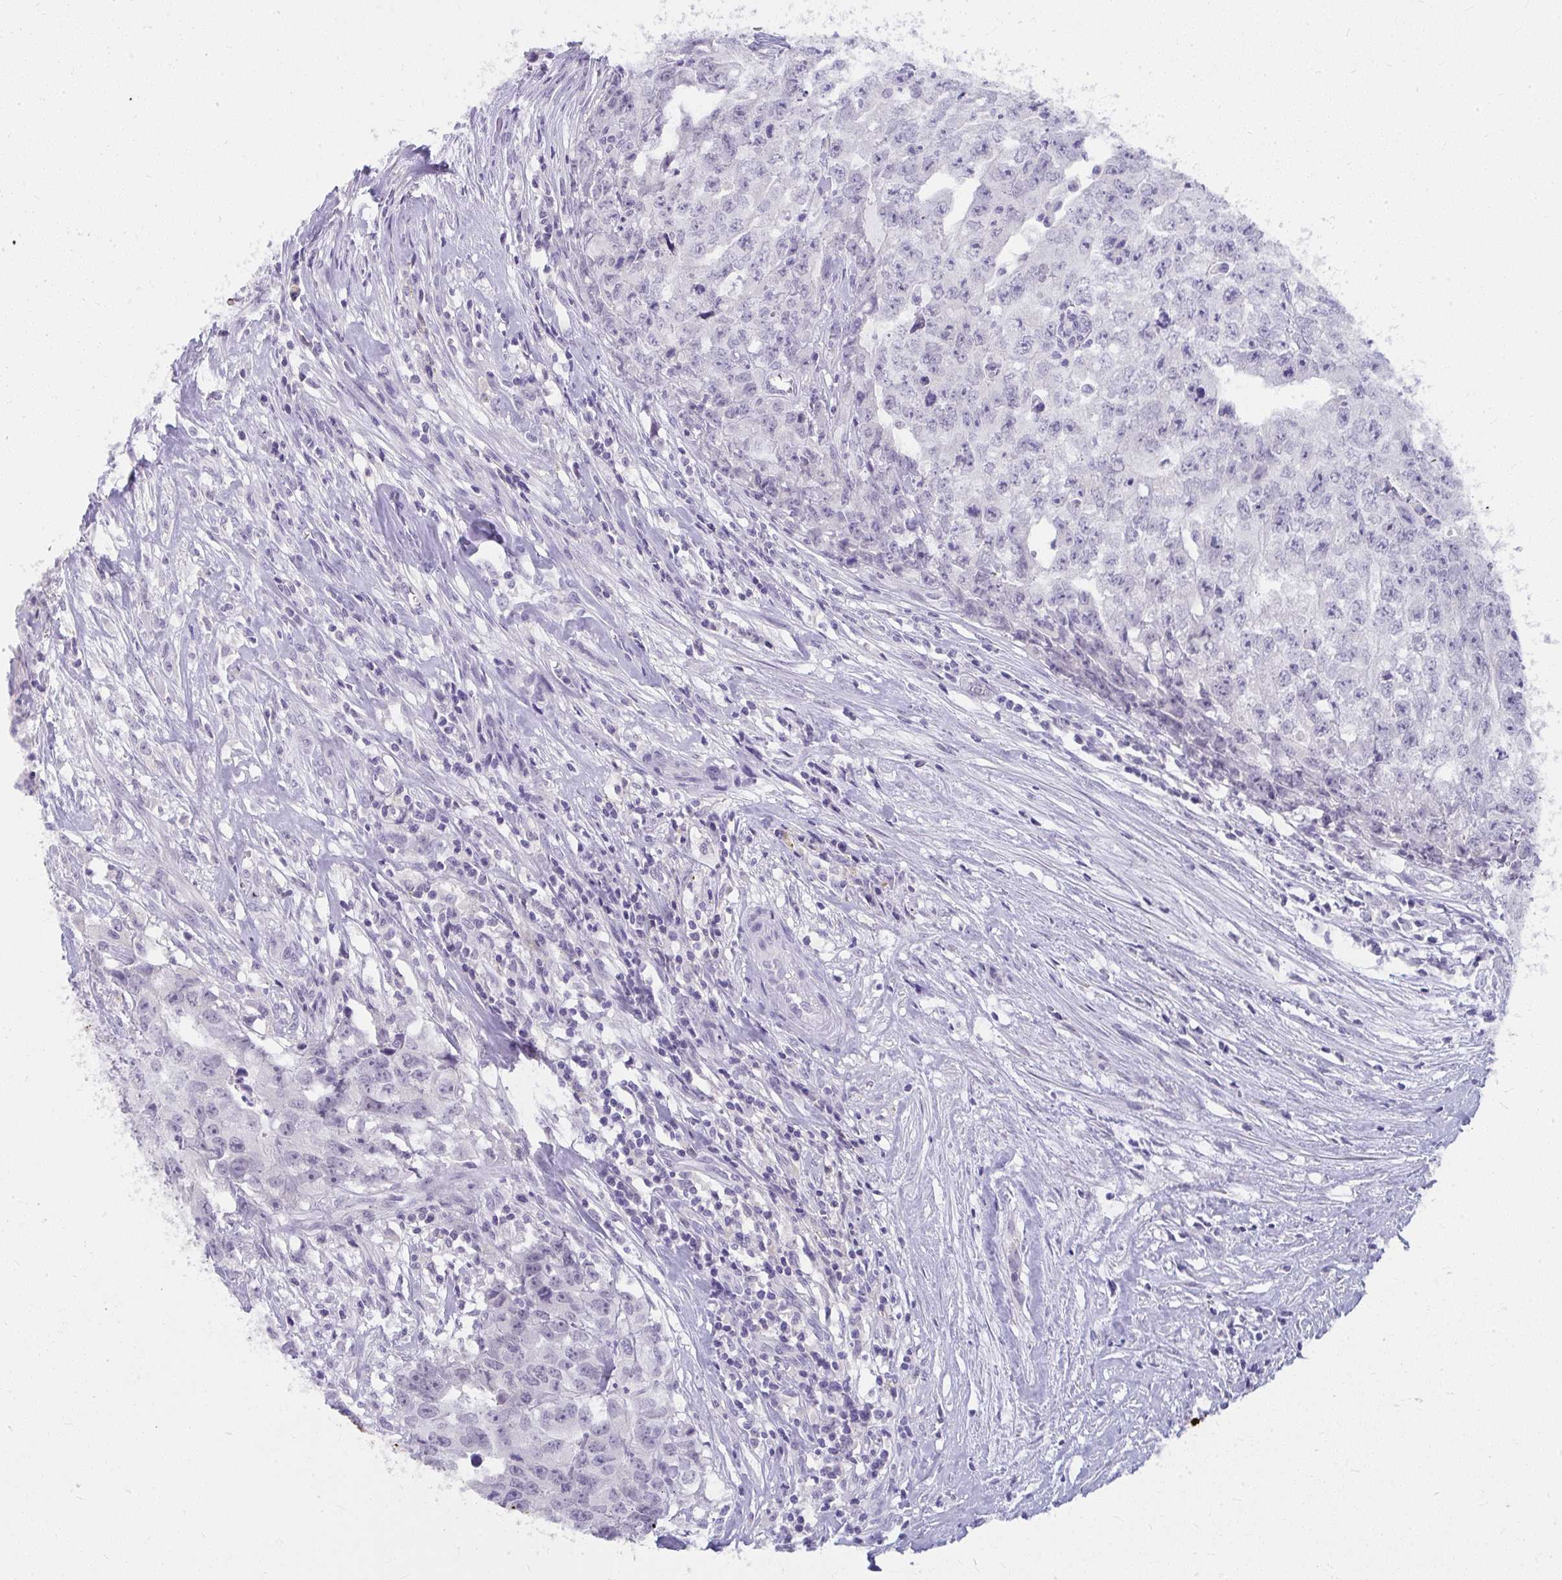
{"staining": {"intensity": "negative", "quantity": "none", "location": "none"}, "tissue": "testis cancer", "cell_type": "Tumor cells", "image_type": "cancer", "snomed": [{"axis": "morphology", "description": "Carcinoma, Embryonal, NOS"}, {"axis": "morphology", "description": "Teratoma, malignant, NOS"}, {"axis": "topography", "description": "Testis"}], "caption": "Testis cancer (malignant teratoma) was stained to show a protein in brown. There is no significant positivity in tumor cells.", "gene": "UGT3A2", "patient": {"sex": "male", "age": 24}}